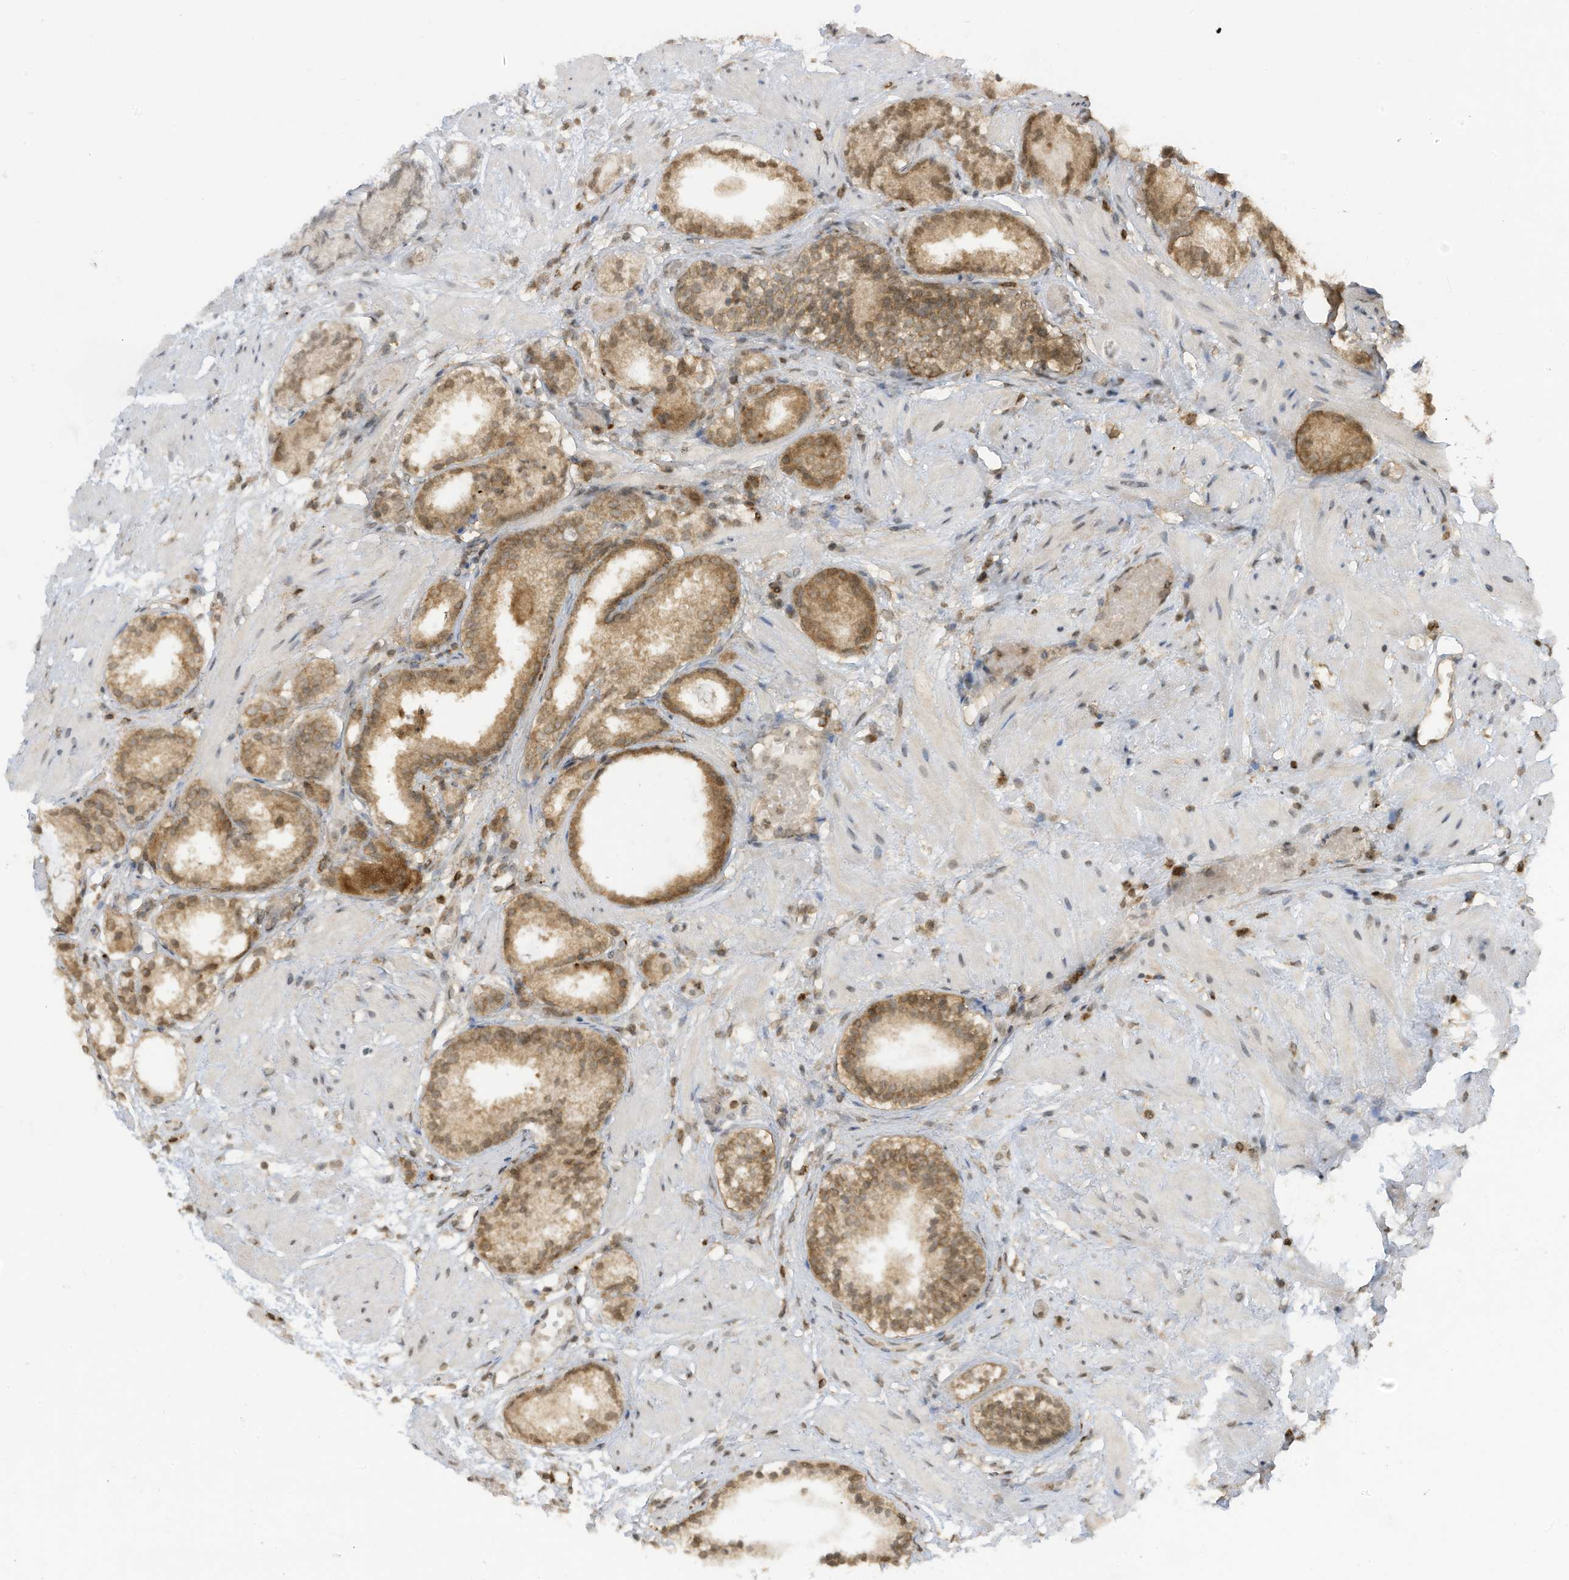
{"staining": {"intensity": "moderate", "quantity": "<25%", "location": "cytoplasmic/membranous"}, "tissue": "prostate cancer", "cell_type": "Tumor cells", "image_type": "cancer", "snomed": [{"axis": "morphology", "description": "Adenocarcinoma, Low grade"}, {"axis": "topography", "description": "Prostate"}], "caption": "Prostate cancer (low-grade adenocarcinoma) stained with immunohistochemistry reveals moderate cytoplasmic/membranous staining in approximately <25% of tumor cells. (IHC, brightfield microscopy, high magnification).", "gene": "KPNB1", "patient": {"sex": "male", "age": 88}}